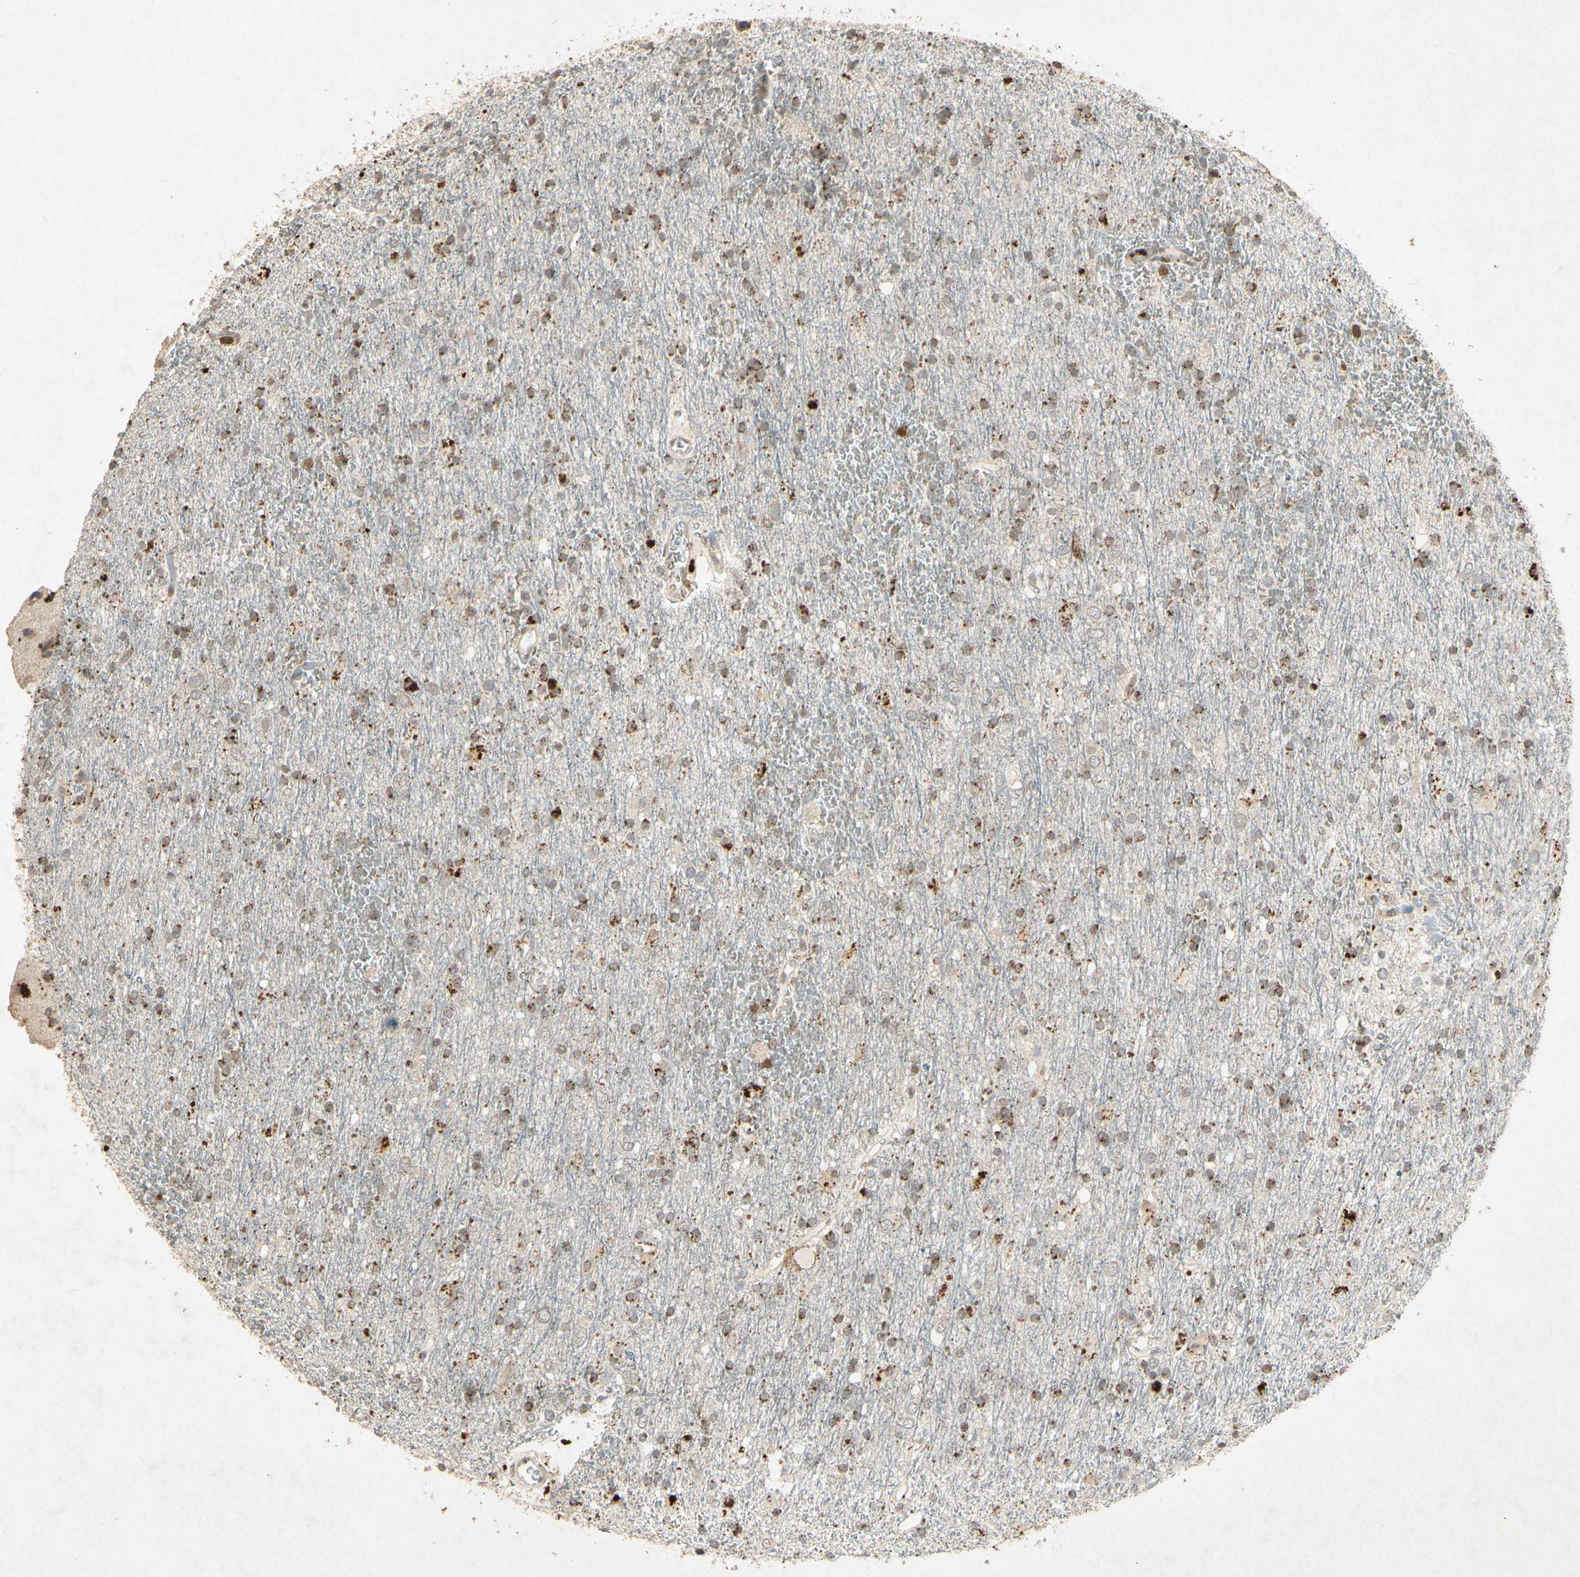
{"staining": {"intensity": "moderate", "quantity": "<25%", "location": "cytoplasmic/membranous"}, "tissue": "glioma", "cell_type": "Tumor cells", "image_type": "cancer", "snomed": [{"axis": "morphology", "description": "Glioma, malignant, Low grade"}, {"axis": "topography", "description": "Brain"}], "caption": "The micrograph displays staining of malignant glioma (low-grade), revealing moderate cytoplasmic/membranous protein expression (brown color) within tumor cells.", "gene": "MSRB1", "patient": {"sex": "male", "age": 77}}